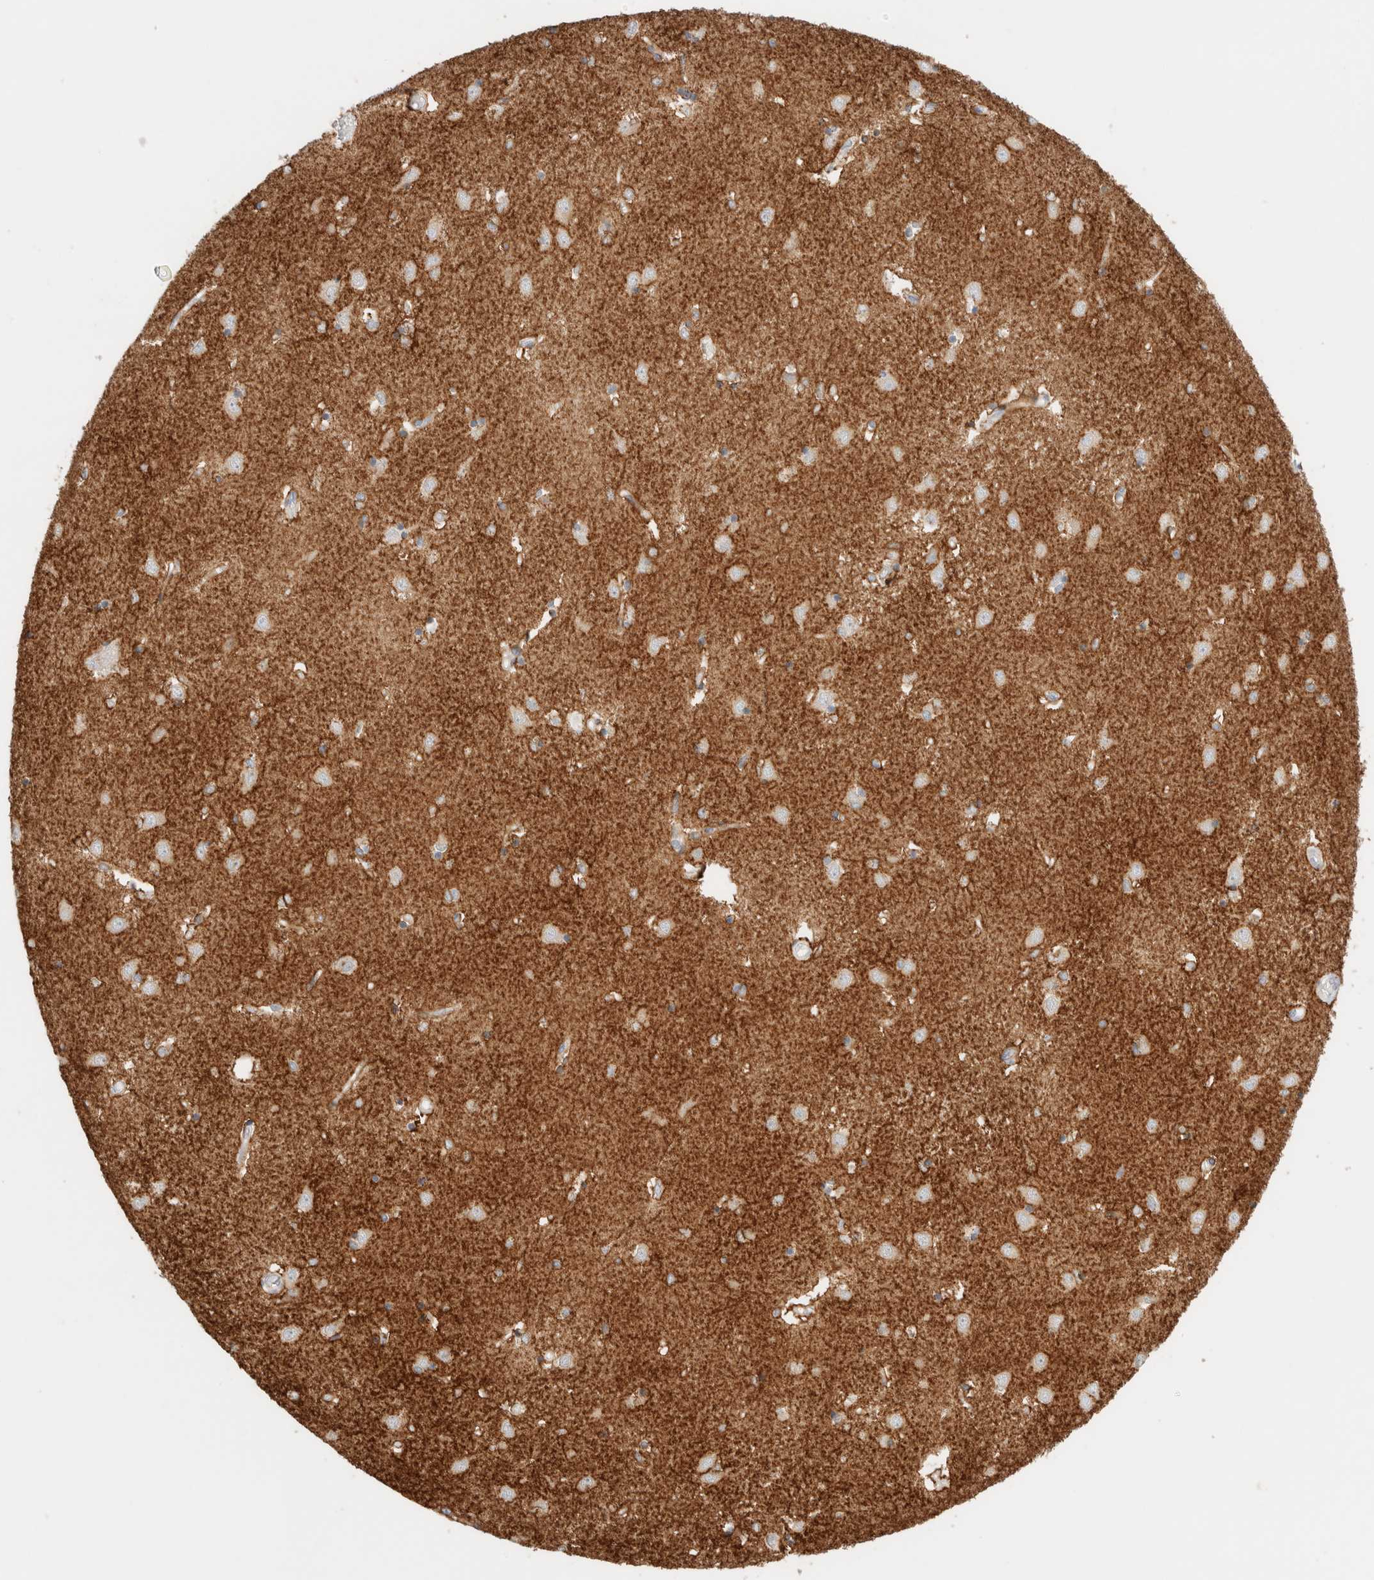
{"staining": {"intensity": "negative", "quantity": "none", "location": "none"}, "tissue": "caudate", "cell_type": "Glial cells", "image_type": "normal", "snomed": [{"axis": "morphology", "description": "Normal tissue, NOS"}, {"axis": "topography", "description": "Lateral ventricle wall"}], "caption": "DAB (3,3'-diaminobenzidine) immunohistochemical staining of unremarkable human caudate shows no significant expression in glial cells. (Stains: DAB IHC with hematoxylin counter stain, Microscopy: brightfield microscopy at high magnification).", "gene": "UNC13B", "patient": {"sex": "male", "age": 45}}